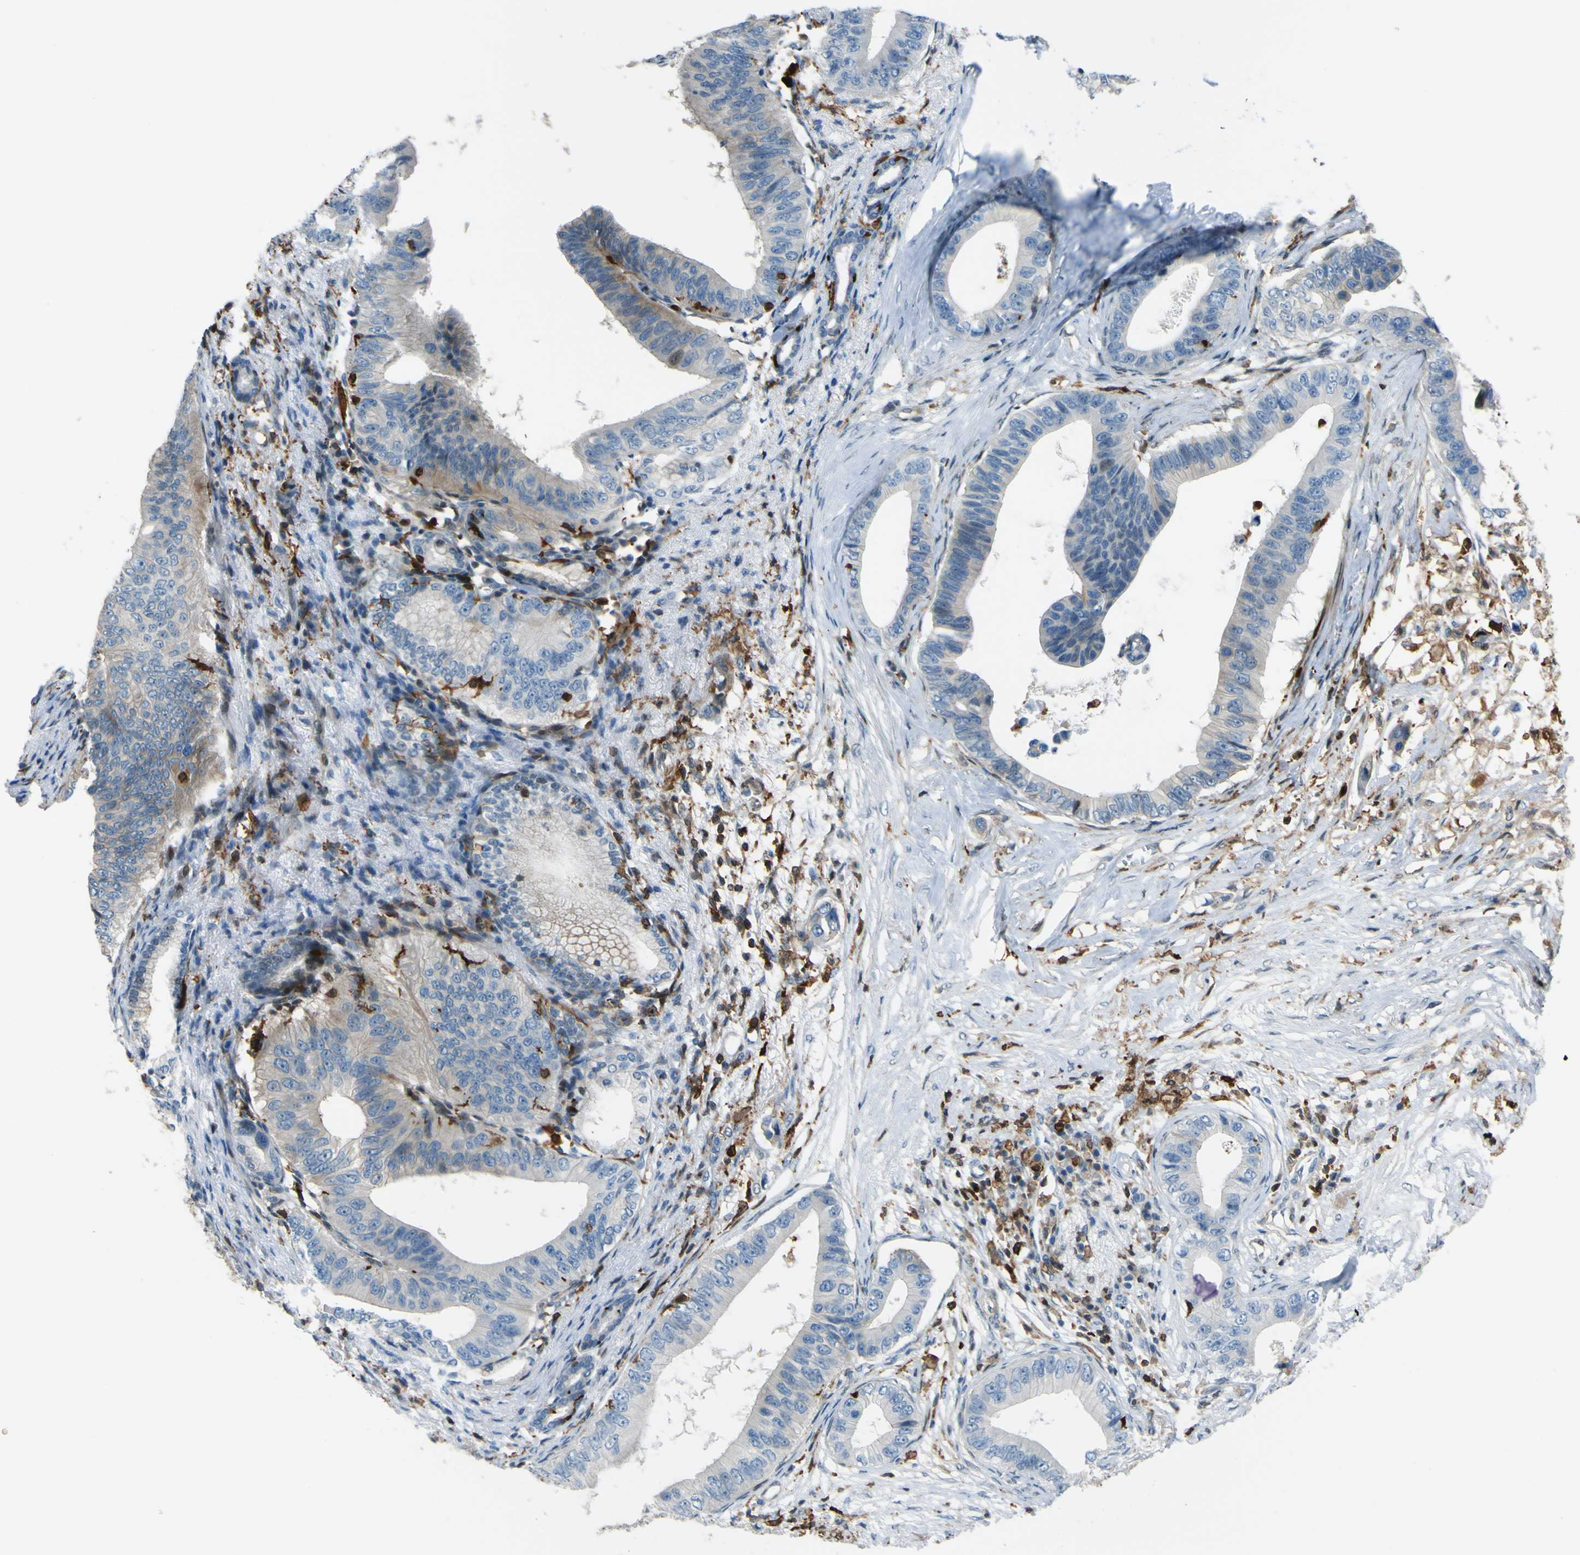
{"staining": {"intensity": "weak", "quantity": "<25%", "location": "cytoplasmic/membranous"}, "tissue": "pancreatic cancer", "cell_type": "Tumor cells", "image_type": "cancer", "snomed": [{"axis": "morphology", "description": "Adenocarcinoma, NOS"}, {"axis": "topography", "description": "Pancreas"}], "caption": "Pancreatic cancer stained for a protein using immunohistochemistry reveals no staining tumor cells.", "gene": "PCDHB5", "patient": {"sex": "male", "age": 77}}